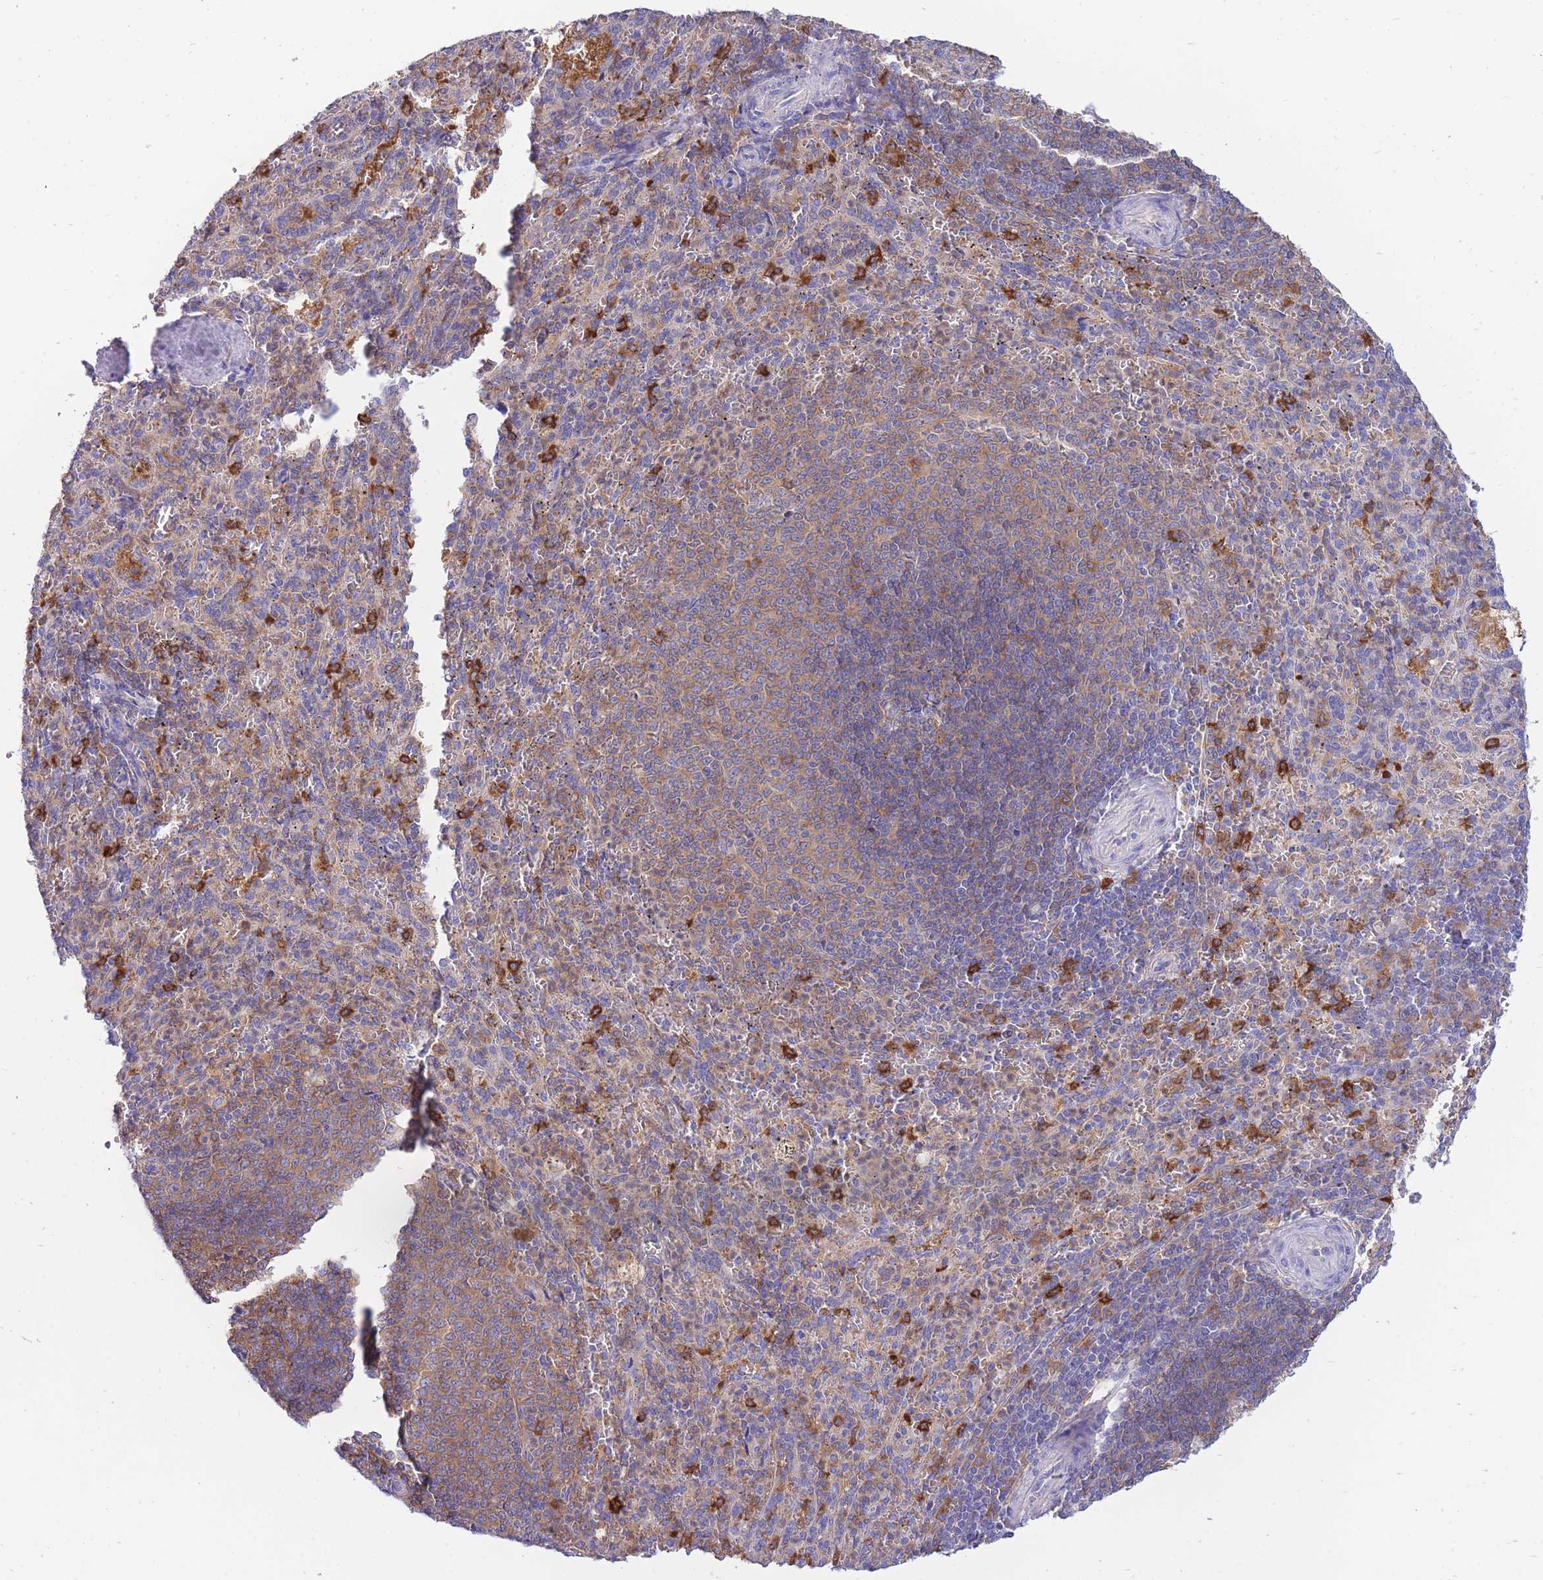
{"staining": {"intensity": "strong", "quantity": "<25%", "location": "cytoplasmic/membranous"}, "tissue": "spleen", "cell_type": "Cells in red pulp", "image_type": "normal", "snomed": [{"axis": "morphology", "description": "Normal tissue, NOS"}, {"axis": "topography", "description": "Spleen"}], "caption": "Immunohistochemistry (DAB) staining of benign human spleen reveals strong cytoplasmic/membranous protein staining in about <25% of cells in red pulp. Immunohistochemistry stains the protein of interest in brown and the nuclei are stained blue.", "gene": "NAMPT", "patient": {"sex": "female", "age": 21}}